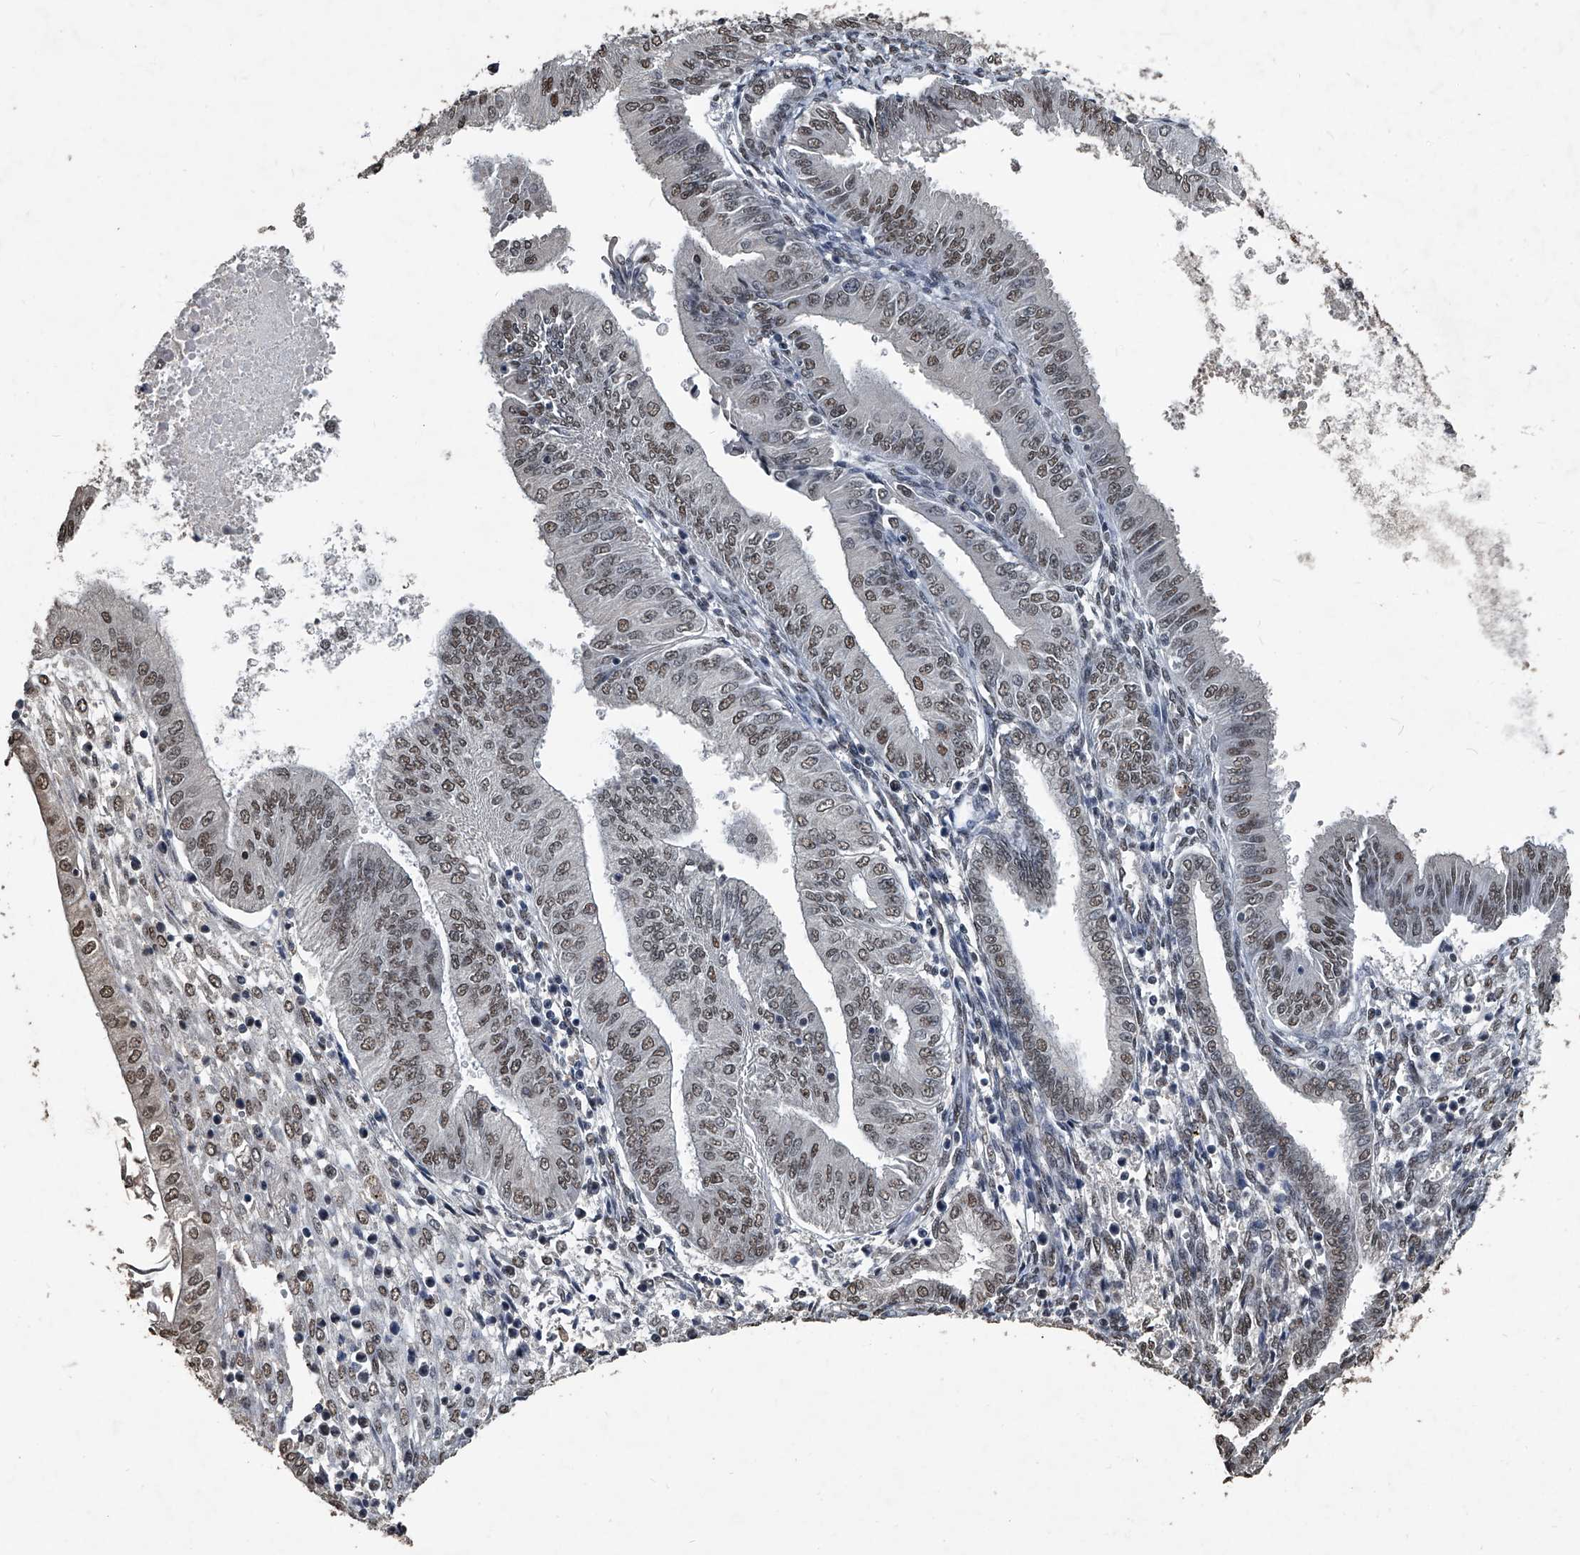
{"staining": {"intensity": "moderate", "quantity": ">75%", "location": "nuclear"}, "tissue": "endometrial cancer", "cell_type": "Tumor cells", "image_type": "cancer", "snomed": [{"axis": "morphology", "description": "Adenocarcinoma, NOS"}, {"axis": "topography", "description": "Endometrium"}], "caption": "This photomicrograph reveals IHC staining of human endometrial cancer, with medium moderate nuclear positivity in about >75% of tumor cells.", "gene": "MATR3", "patient": {"sex": "female", "age": 53}}